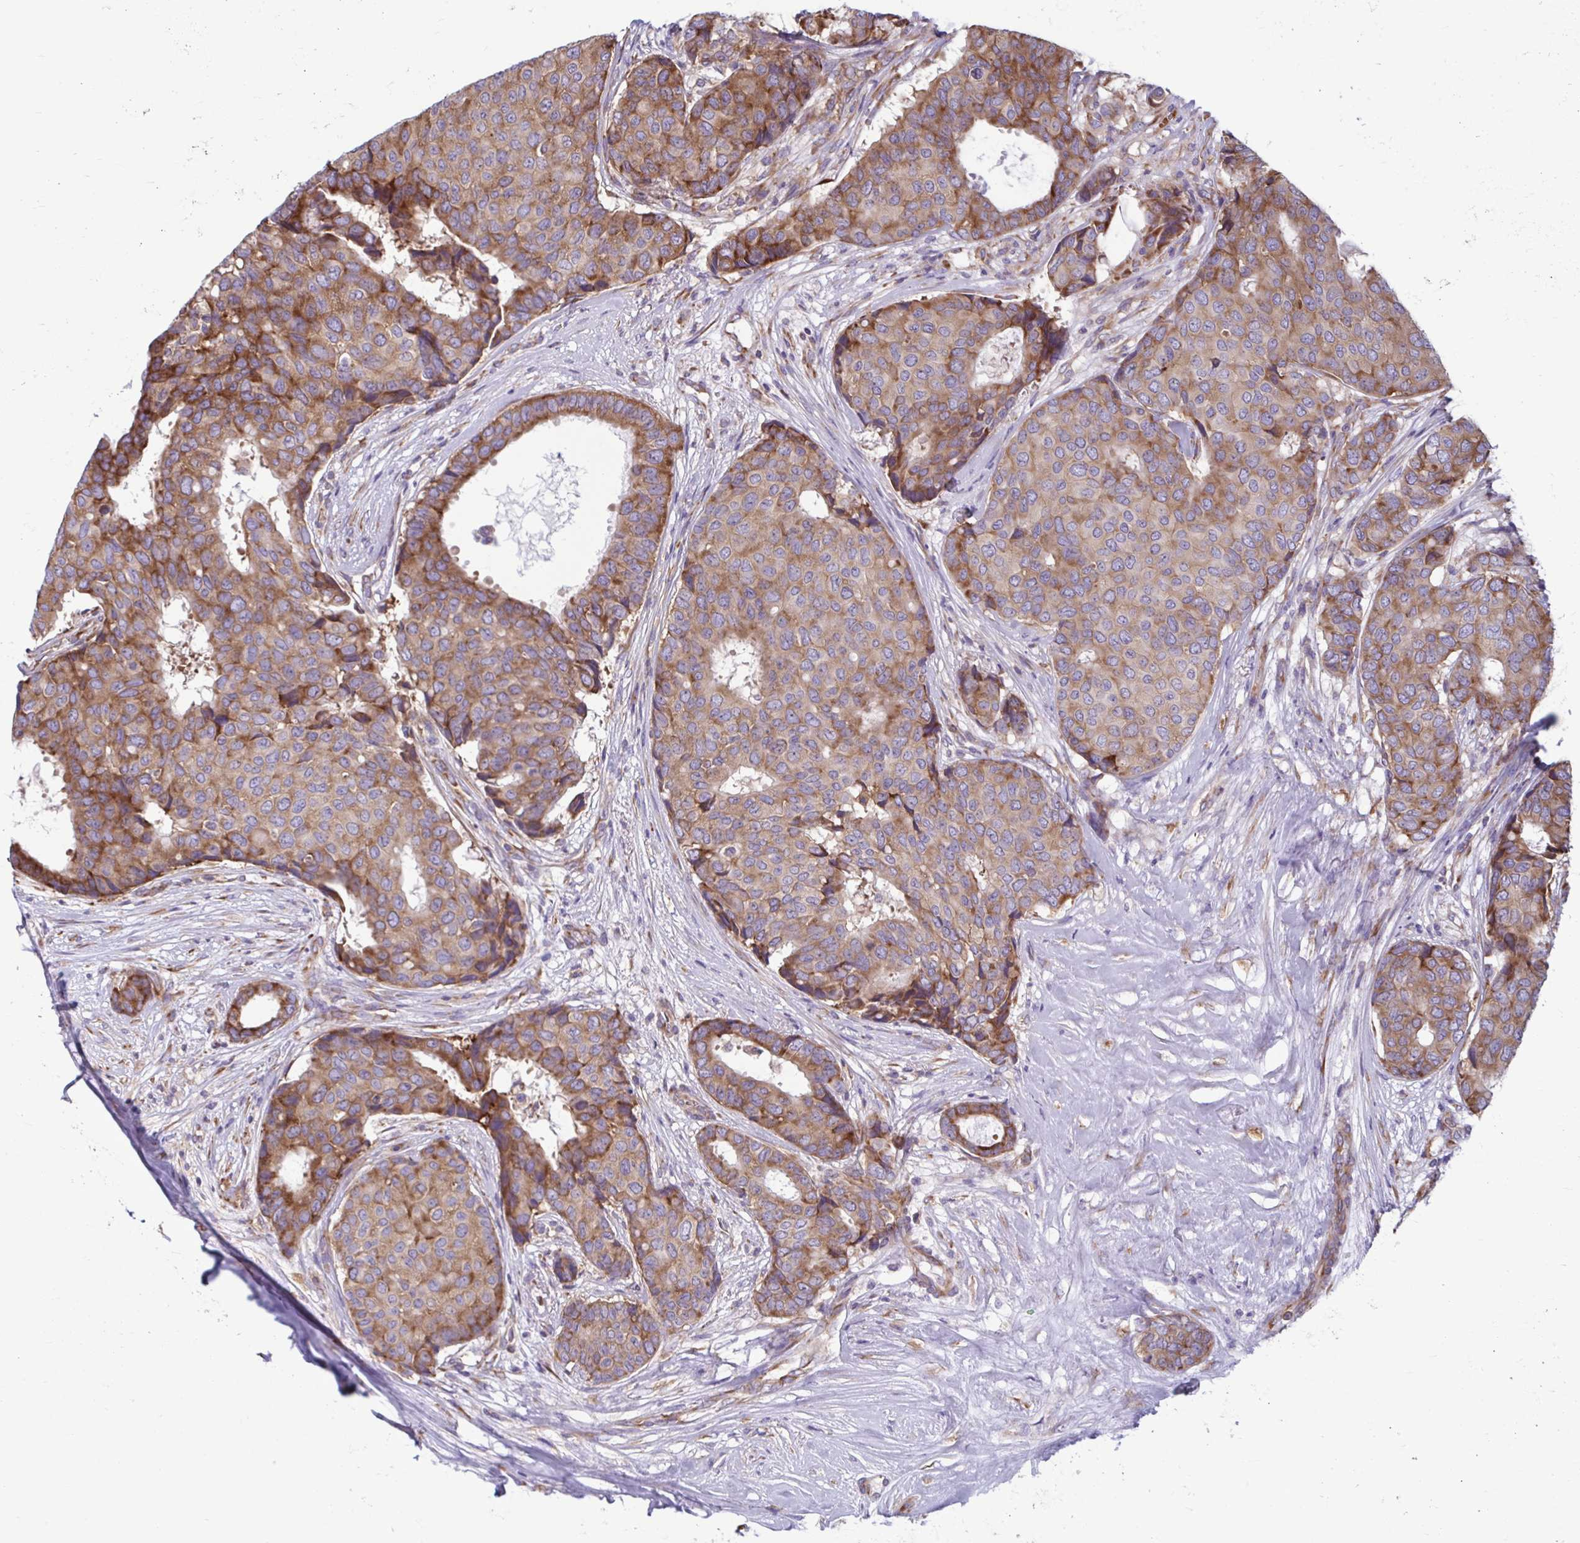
{"staining": {"intensity": "moderate", "quantity": ">75%", "location": "cytoplasmic/membranous"}, "tissue": "breast cancer", "cell_type": "Tumor cells", "image_type": "cancer", "snomed": [{"axis": "morphology", "description": "Duct carcinoma"}, {"axis": "topography", "description": "Breast"}], "caption": "Tumor cells demonstrate medium levels of moderate cytoplasmic/membranous positivity in approximately >75% of cells in breast cancer (intraductal carcinoma). The protein is stained brown, and the nuclei are stained in blue (DAB (3,3'-diaminobenzidine) IHC with brightfield microscopy, high magnification).", "gene": "RPS16", "patient": {"sex": "female", "age": 75}}